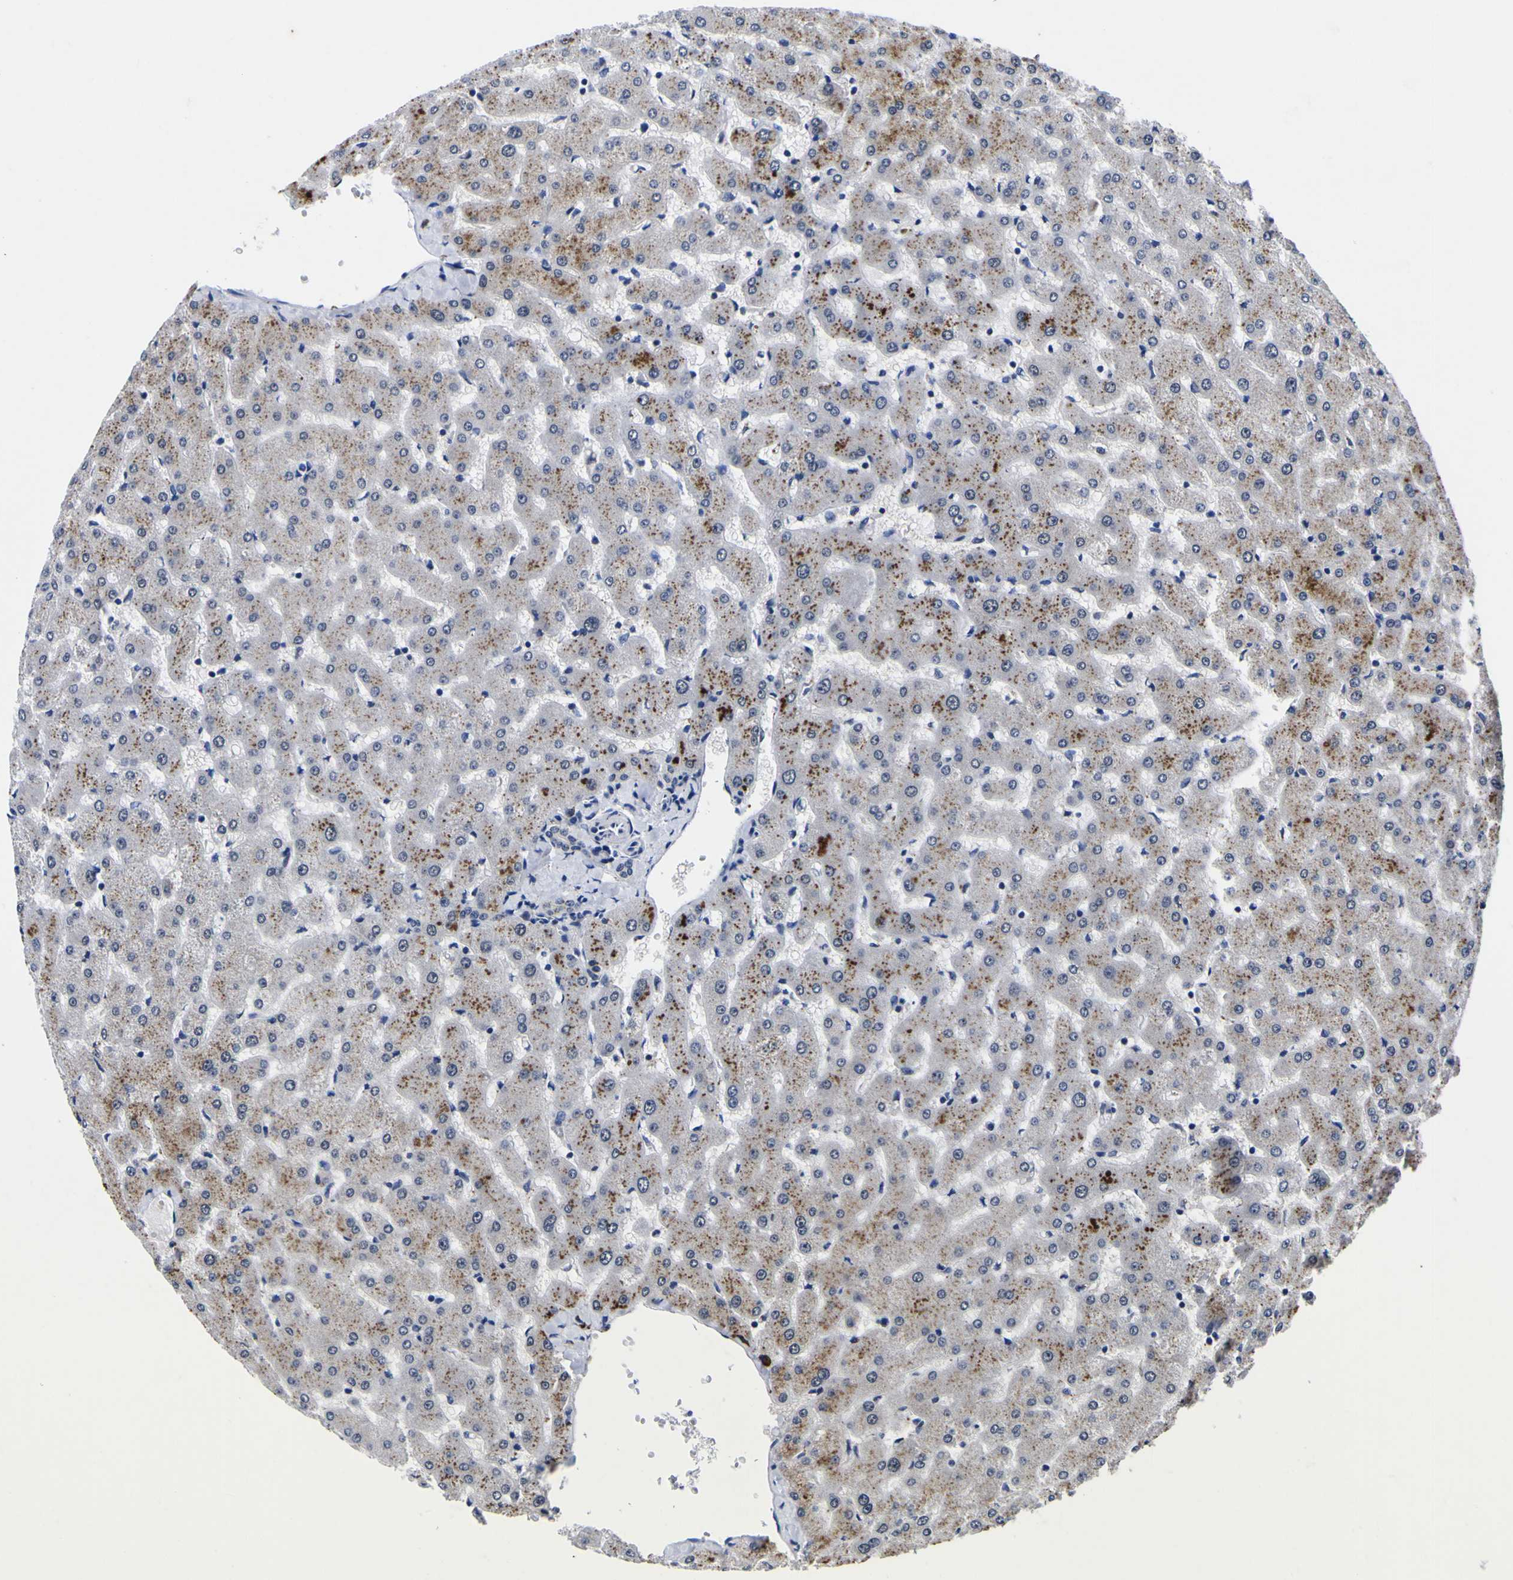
{"staining": {"intensity": "negative", "quantity": "none", "location": "none"}, "tissue": "liver", "cell_type": "Cholangiocytes", "image_type": "normal", "snomed": [{"axis": "morphology", "description": "Normal tissue, NOS"}, {"axis": "topography", "description": "Liver"}], "caption": "Cholangiocytes show no significant expression in normal liver. The staining was performed using DAB to visualize the protein expression in brown, while the nuclei were stained in blue with hematoxylin (Magnification: 20x).", "gene": "IGFLR1", "patient": {"sex": "female", "age": 63}}